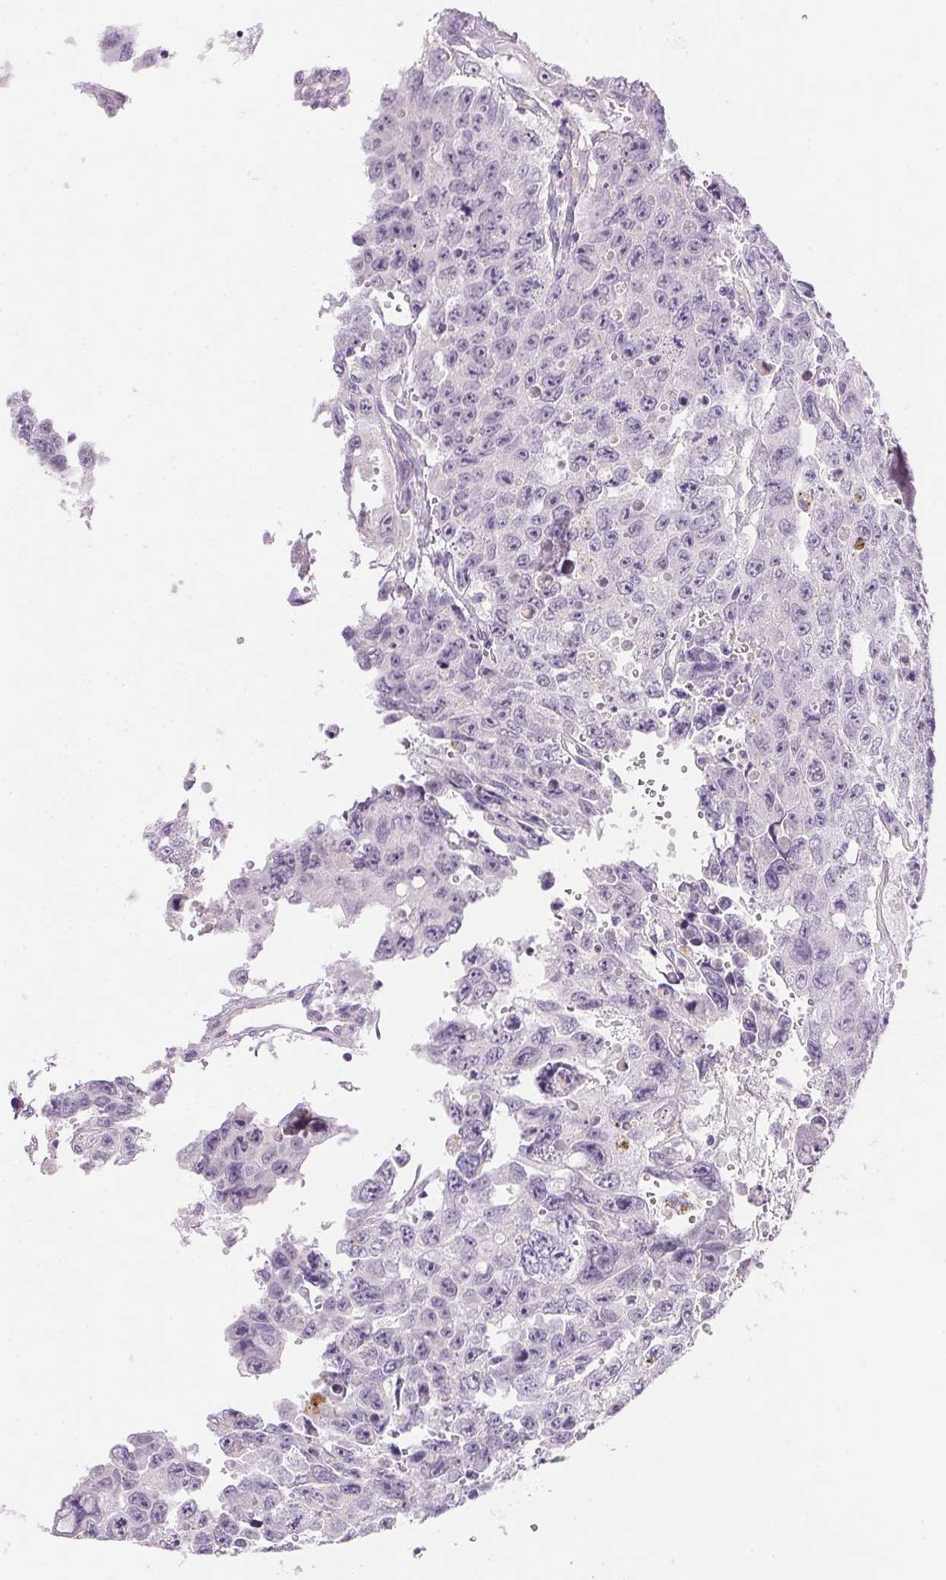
{"staining": {"intensity": "negative", "quantity": "none", "location": "none"}, "tissue": "testis cancer", "cell_type": "Tumor cells", "image_type": "cancer", "snomed": [{"axis": "morphology", "description": "Seminoma, NOS"}, {"axis": "topography", "description": "Testis"}], "caption": "IHC image of neoplastic tissue: human seminoma (testis) stained with DAB demonstrates no significant protein expression in tumor cells.", "gene": "TEKT1", "patient": {"sex": "male", "age": 26}}